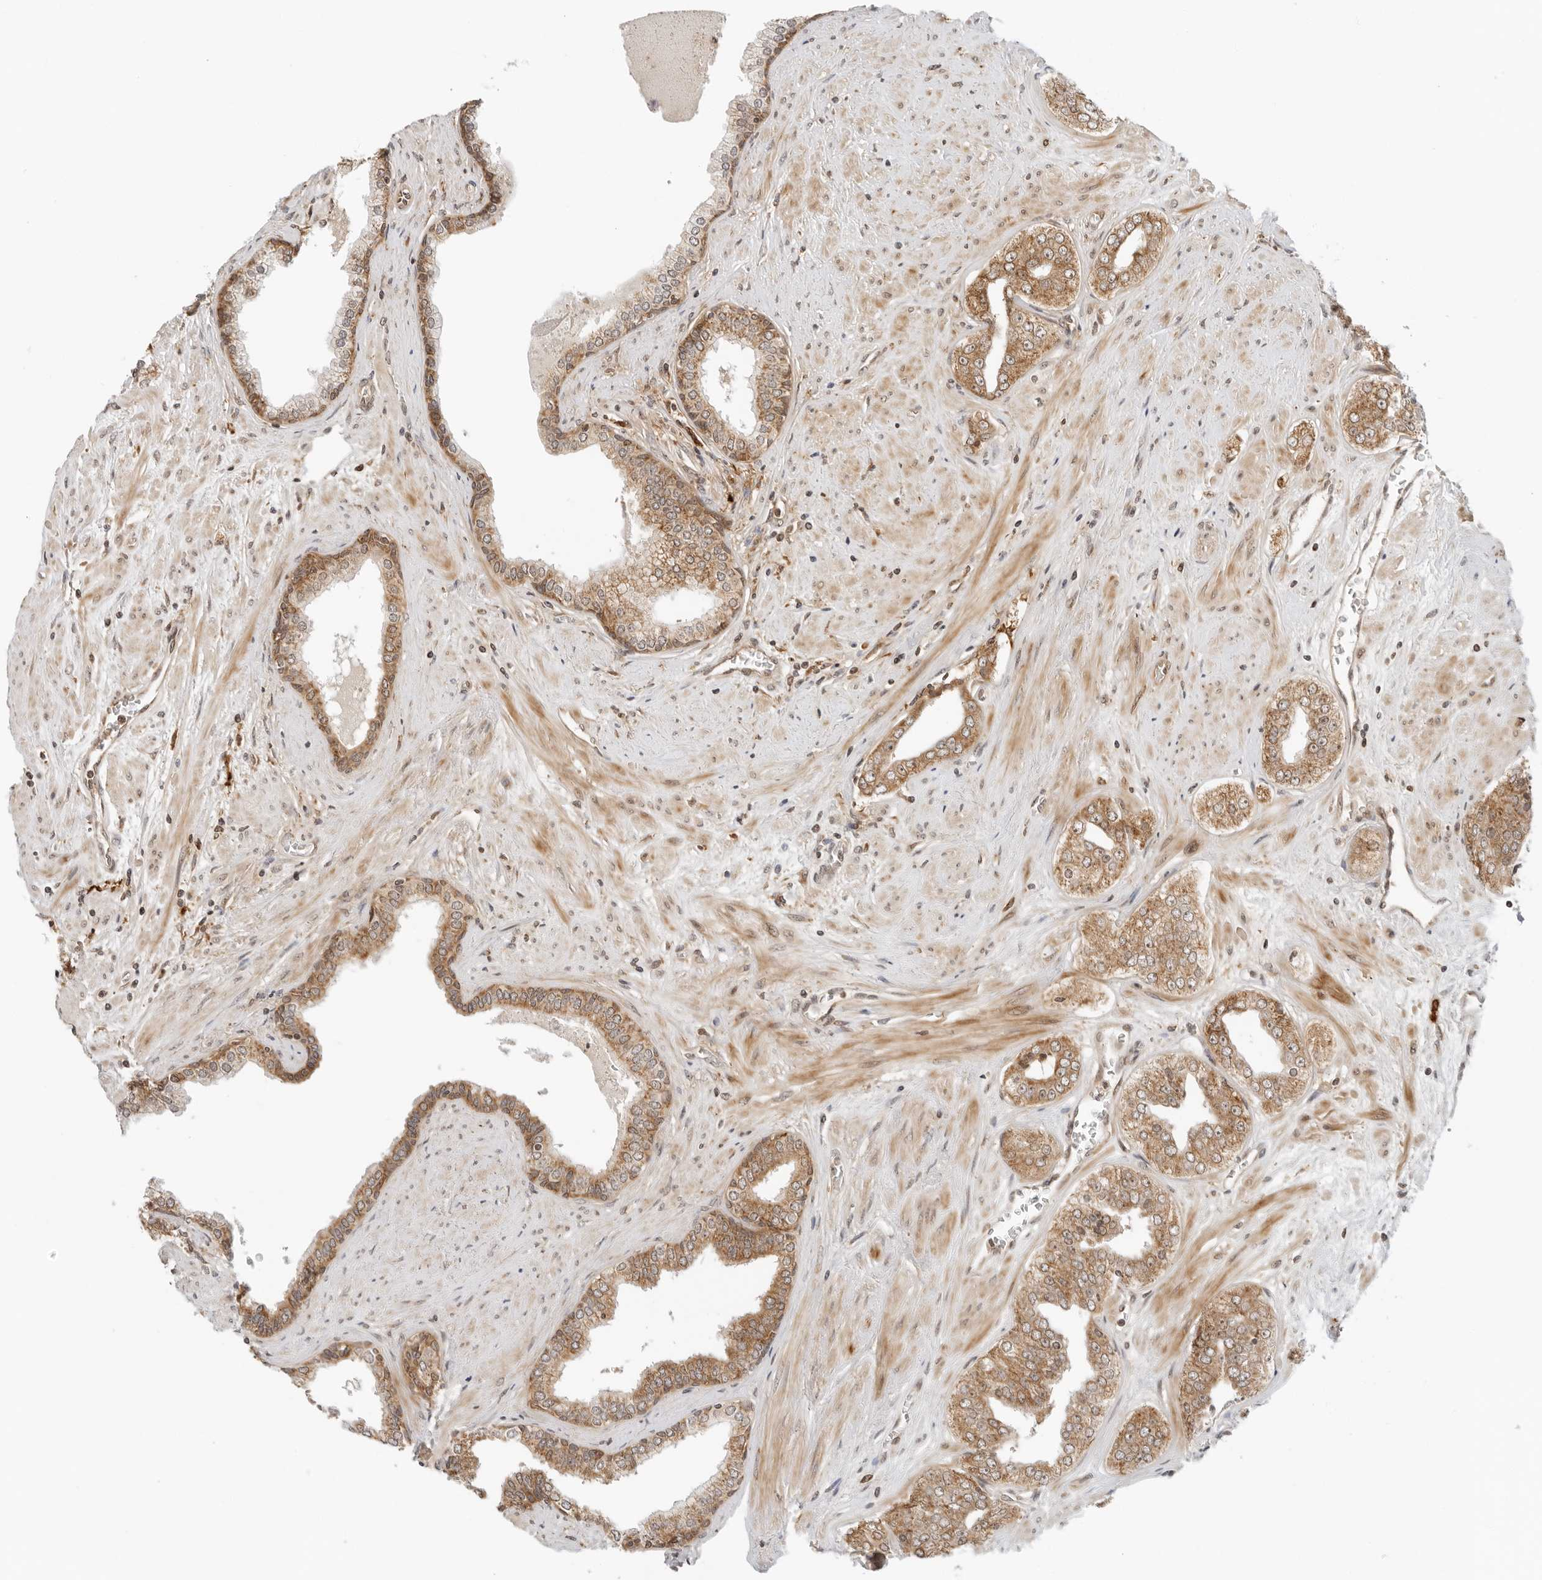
{"staining": {"intensity": "moderate", "quantity": ">75%", "location": "cytoplasmic/membranous"}, "tissue": "prostate cancer", "cell_type": "Tumor cells", "image_type": "cancer", "snomed": [{"axis": "morphology", "description": "Adenocarcinoma, High grade"}, {"axis": "topography", "description": "Prostate"}], "caption": "Prostate adenocarcinoma (high-grade) stained with a protein marker demonstrates moderate staining in tumor cells.", "gene": "RC3H1", "patient": {"sex": "male", "age": 71}}